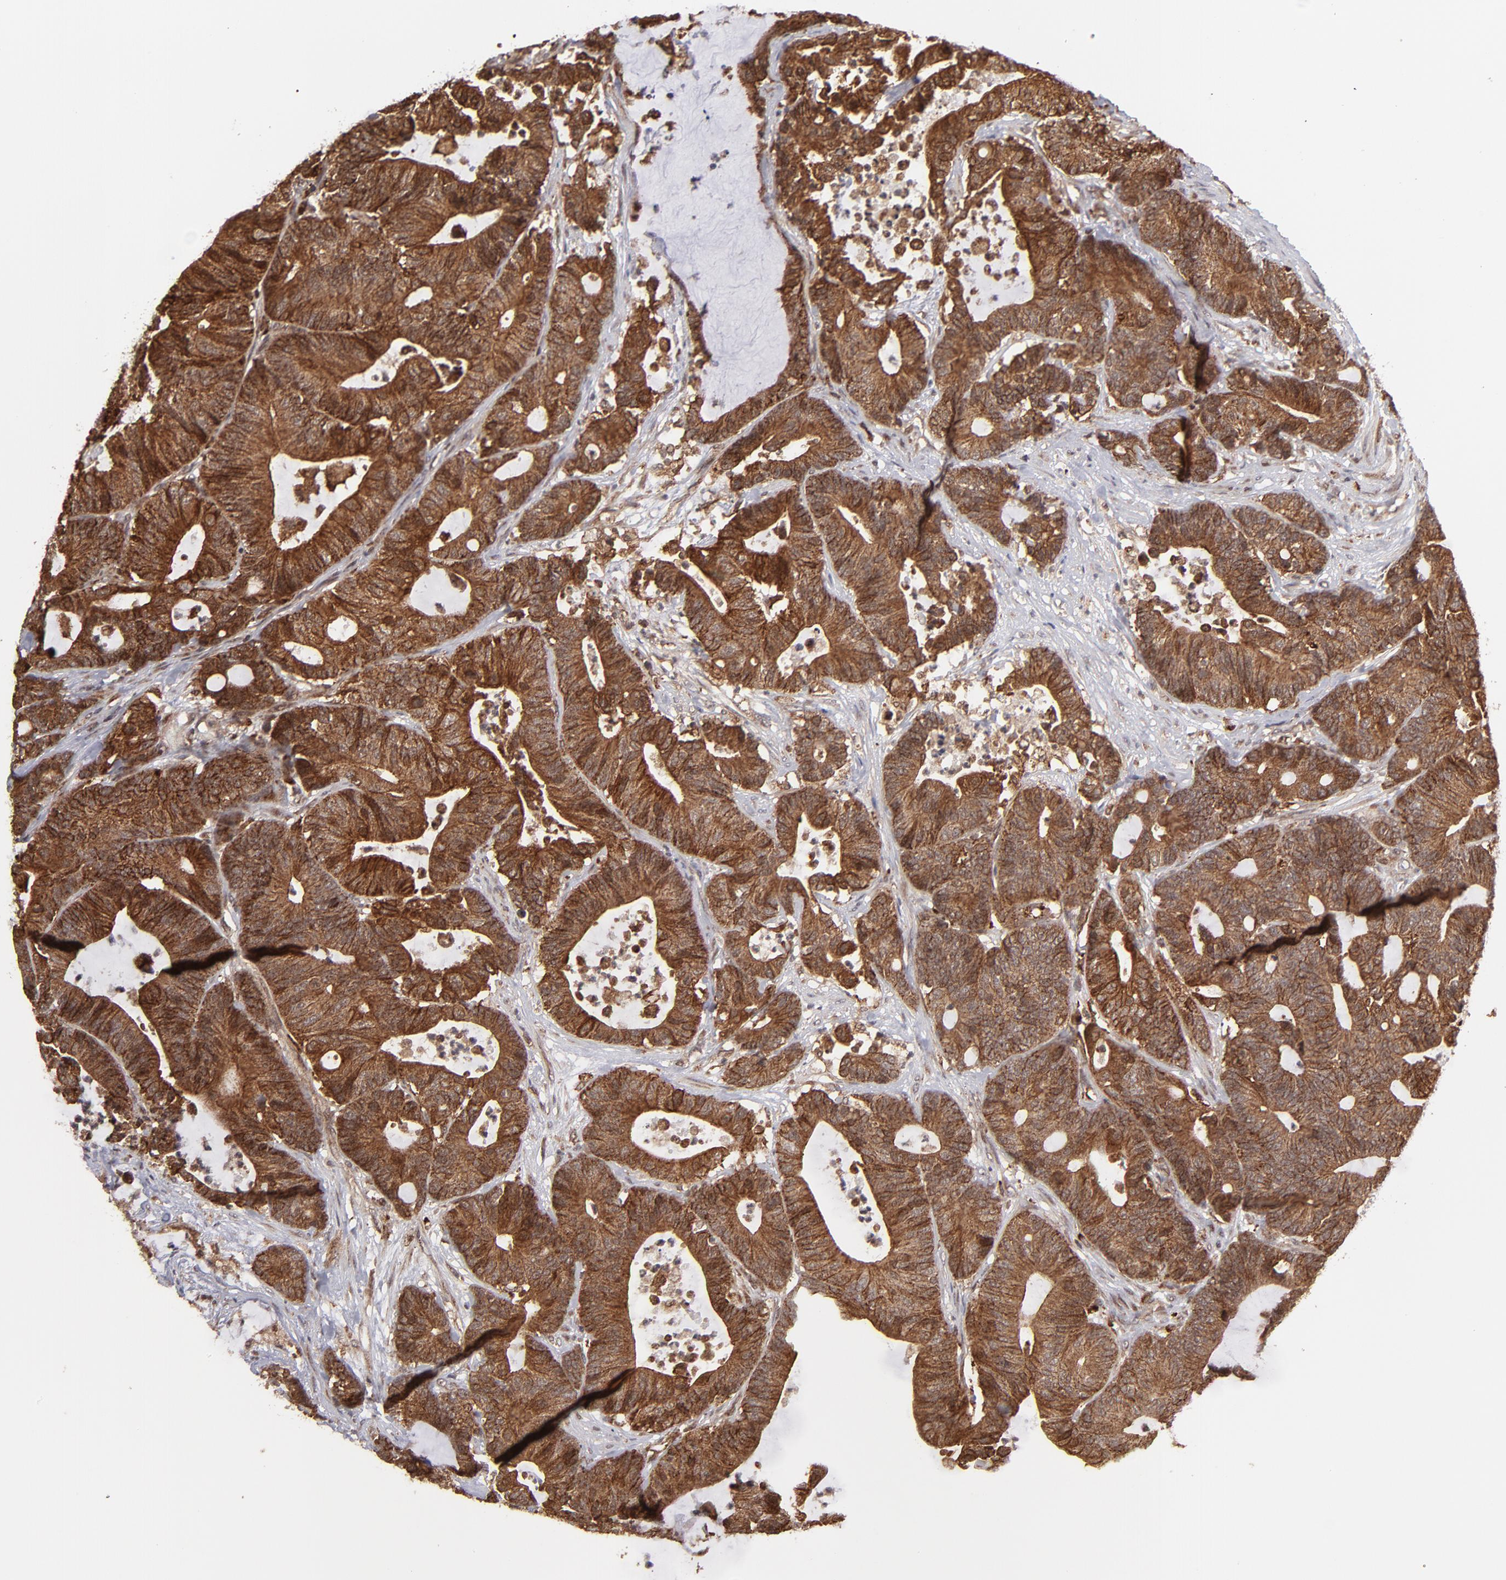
{"staining": {"intensity": "strong", "quantity": ">75%", "location": "cytoplasmic/membranous,nuclear"}, "tissue": "colorectal cancer", "cell_type": "Tumor cells", "image_type": "cancer", "snomed": [{"axis": "morphology", "description": "Adenocarcinoma, NOS"}, {"axis": "topography", "description": "Colon"}], "caption": "Colorectal adenocarcinoma was stained to show a protein in brown. There is high levels of strong cytoplasmic/membranous and nuclear positivity in approximately >75% of tumor cells.", "gene": "RGS6", "patient": {"sex": "female", "age": 84}}